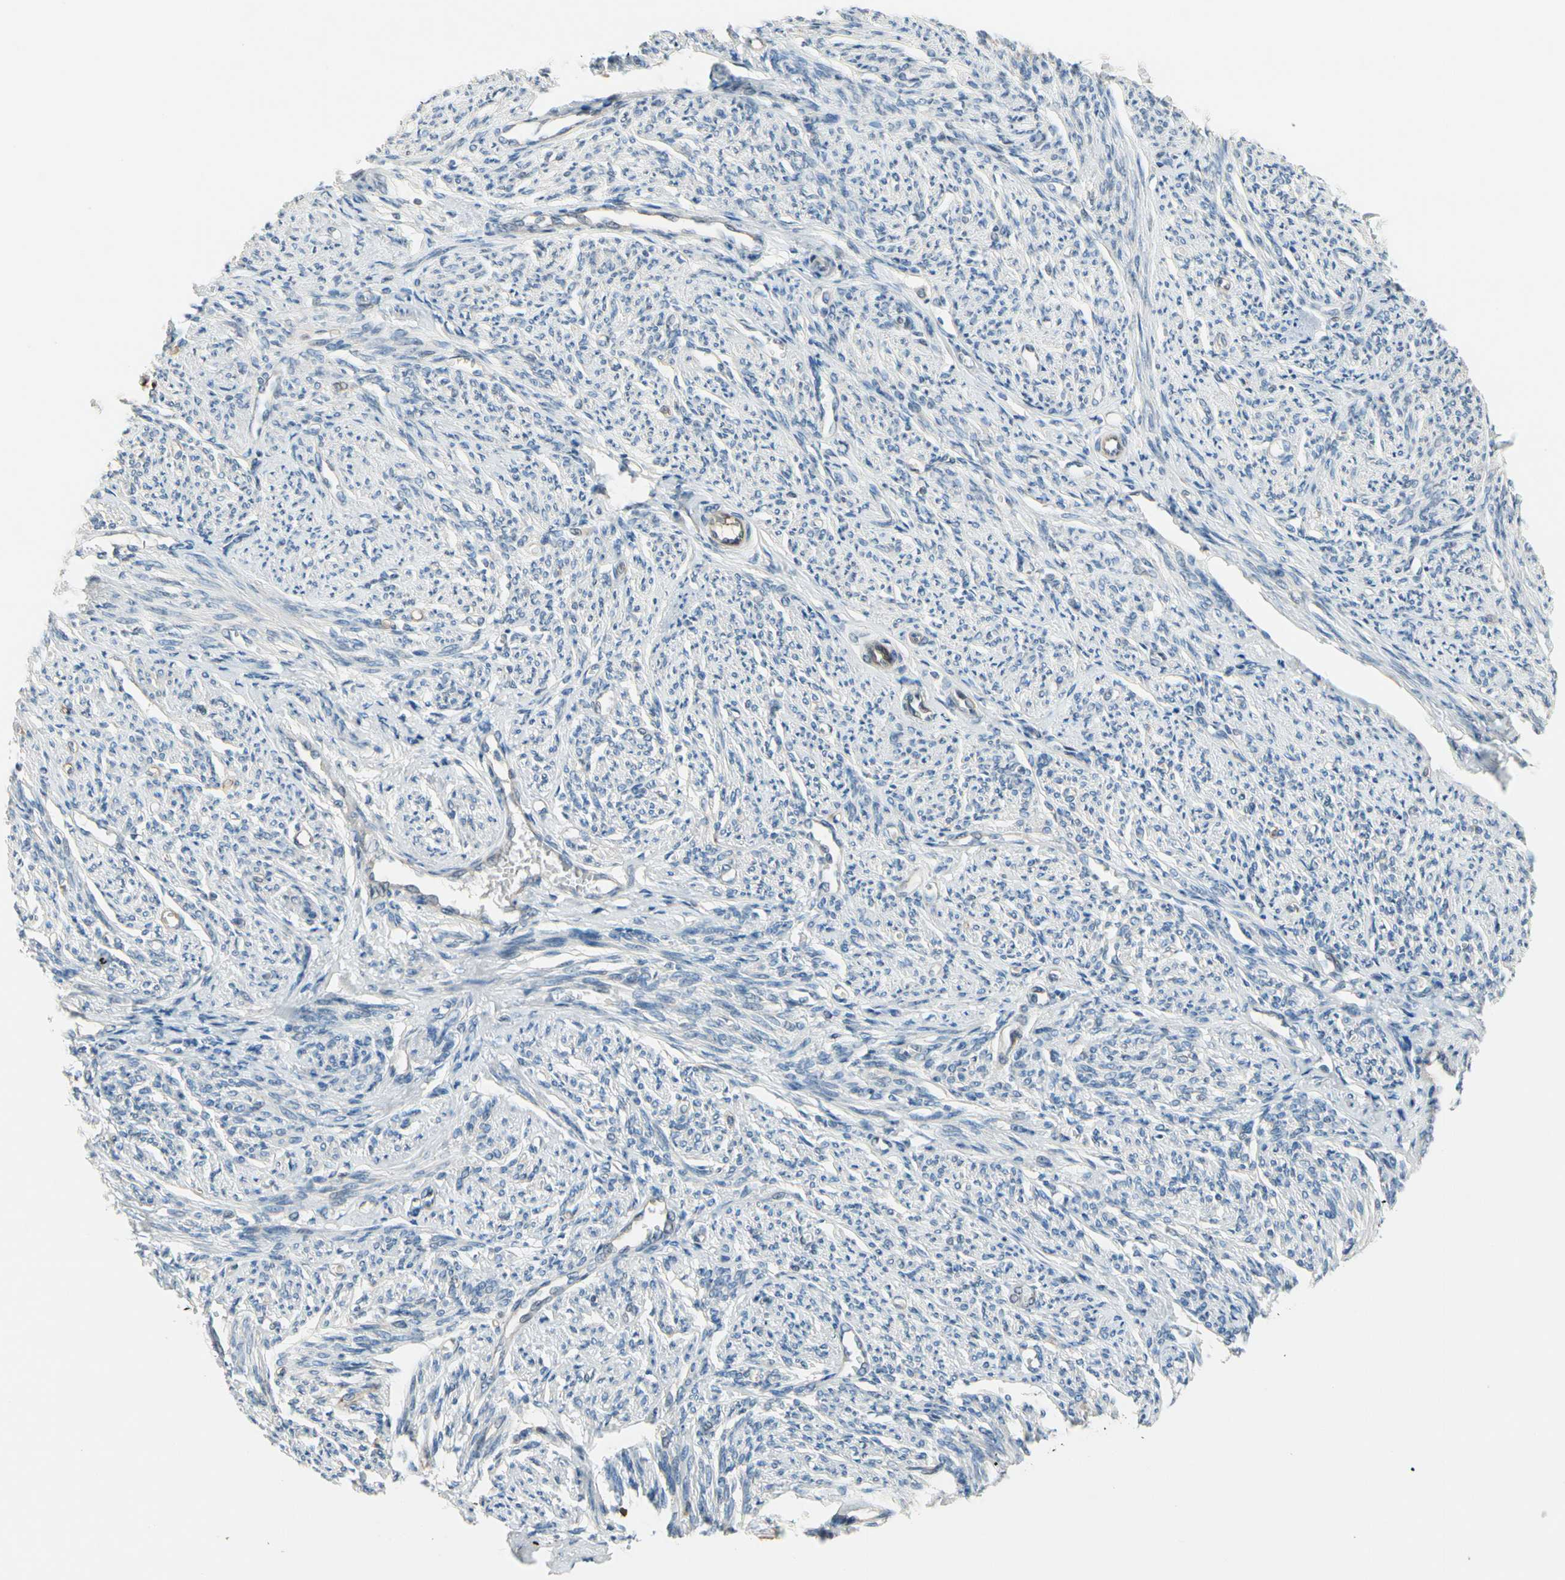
{"staining": {"intensity": "weak", "quantity": "25%-75%", "location": "cytoplasmic/membranous"}, "tissue": "smooth muscle", "cell_type": "Smooth muscle cells", "image_type": "normal", "snomed": [{"axis": "morphology", "description": "Normal tissue, NOS"}, {"axis": "topography", "description": "Smooth muscle"}], "caption": "An IHC histopathology image of benign tissue is shown. Protein staining in brown shows weak cytoplasmic/membranous positivity in smooth muscle within smooth muscle cells. The staining was performed using DAB, with brown indicating positive protein expression. Nuclei are stained blue with hematoxylin.", "gene": "CFAP36", "patient": {"sex": "female", "age": 65}}